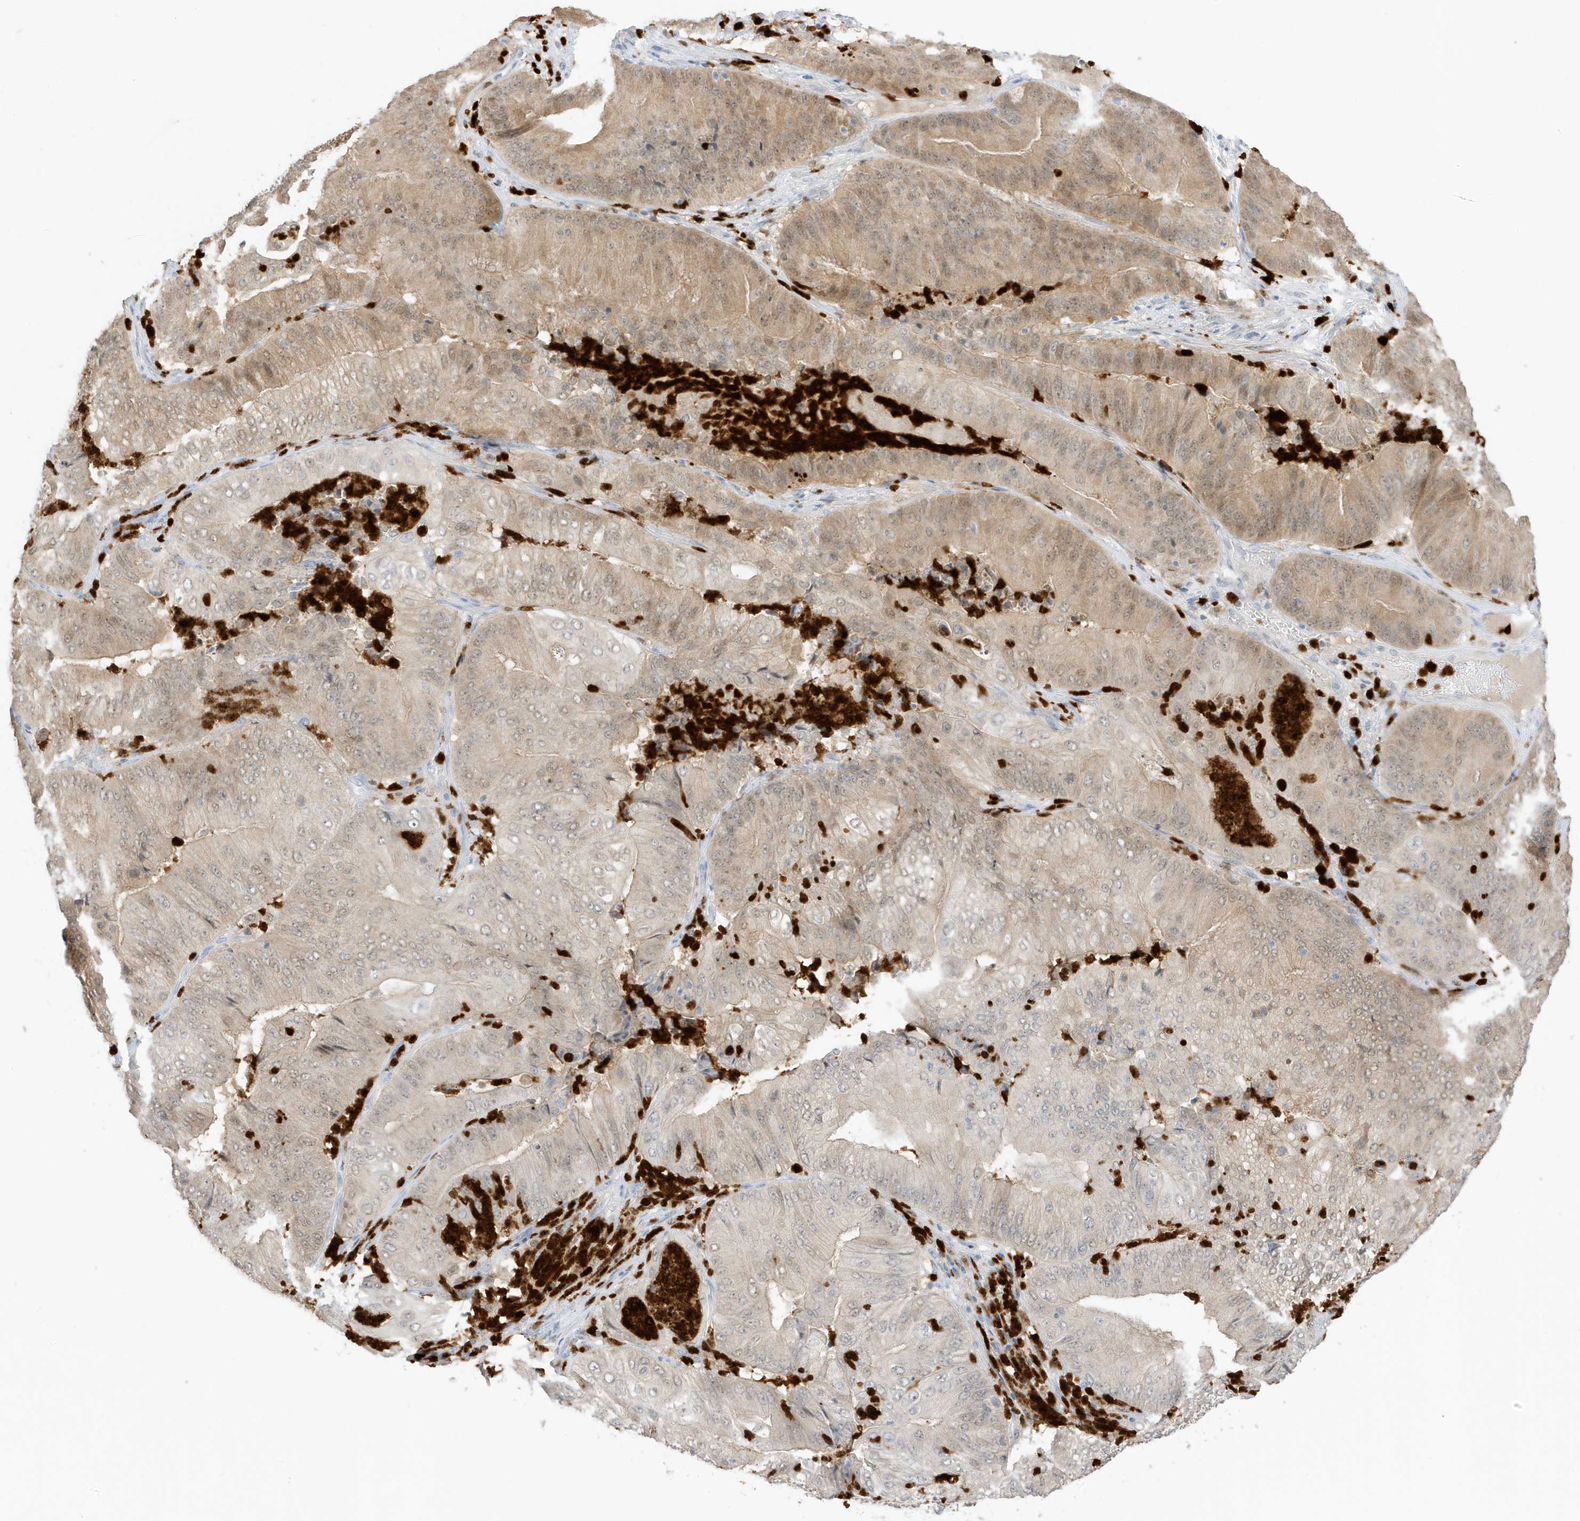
{"staining": {"intensity": "weak", "quantity": "<25%", "location": "nuclear"}, "tissue": "pancreatic cancer", "cell_type": "Tumor cells", "image_type": "cancer", "snomed": [{"axis": "morphology", "description": "Adenocarcinoma, NOS"}, {"axis": "topography", "description": "Pancreas"}], "caption": "Tumor cells show no significant staining in adenocarcinoma (pancreatic). (DAB immunohistochemistry visualized using brightfield microscopy, high magnification).", "gene": "GCA", "patient": {"sex": "female", "age": 77}}